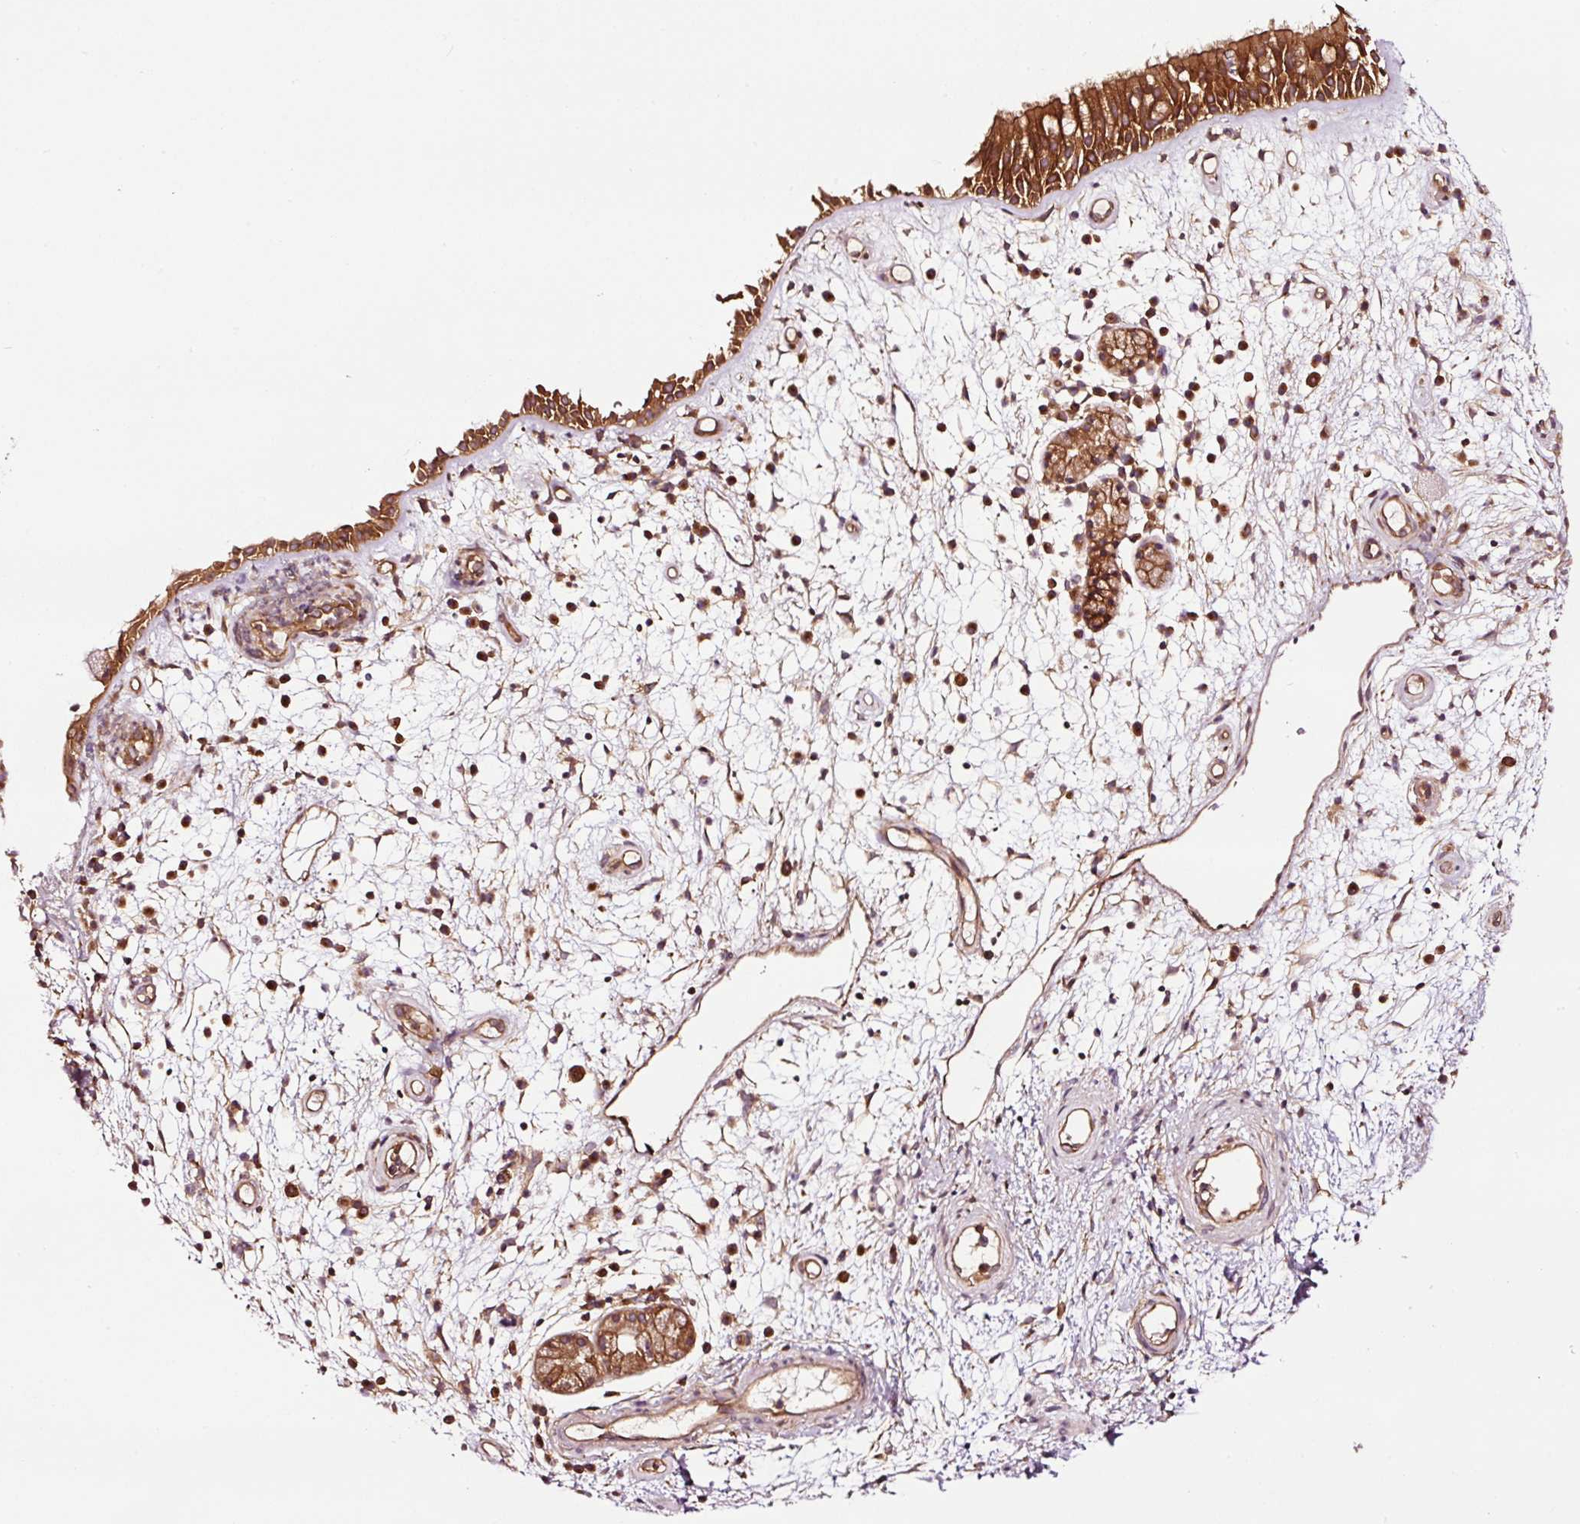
{"staining": {"intensity": "strong", "quantity": ">75%", "location": "cytoplasmic/membranous"}, "tissue": "nasopharynx", "cell_type": "Respiratory epithelial cells", "image_type": "normal", "snomed": [{"axis": "morphology", "description": "Normal tissue, NOS"}, {"axis": "morphology", "description": "Inflammation, NOS"}, {"axis": "topography", "description": "Nasopharynx"}], "caption": "Immunohistochemical staining of benign nasopharynx exhibits >75% levels of strong cytoplasmic/membranous protein expression in approximately >75% of respiratory epithelial cells.", "gene": "METAP1", "patient": {"sex": "male", "age": 54}}